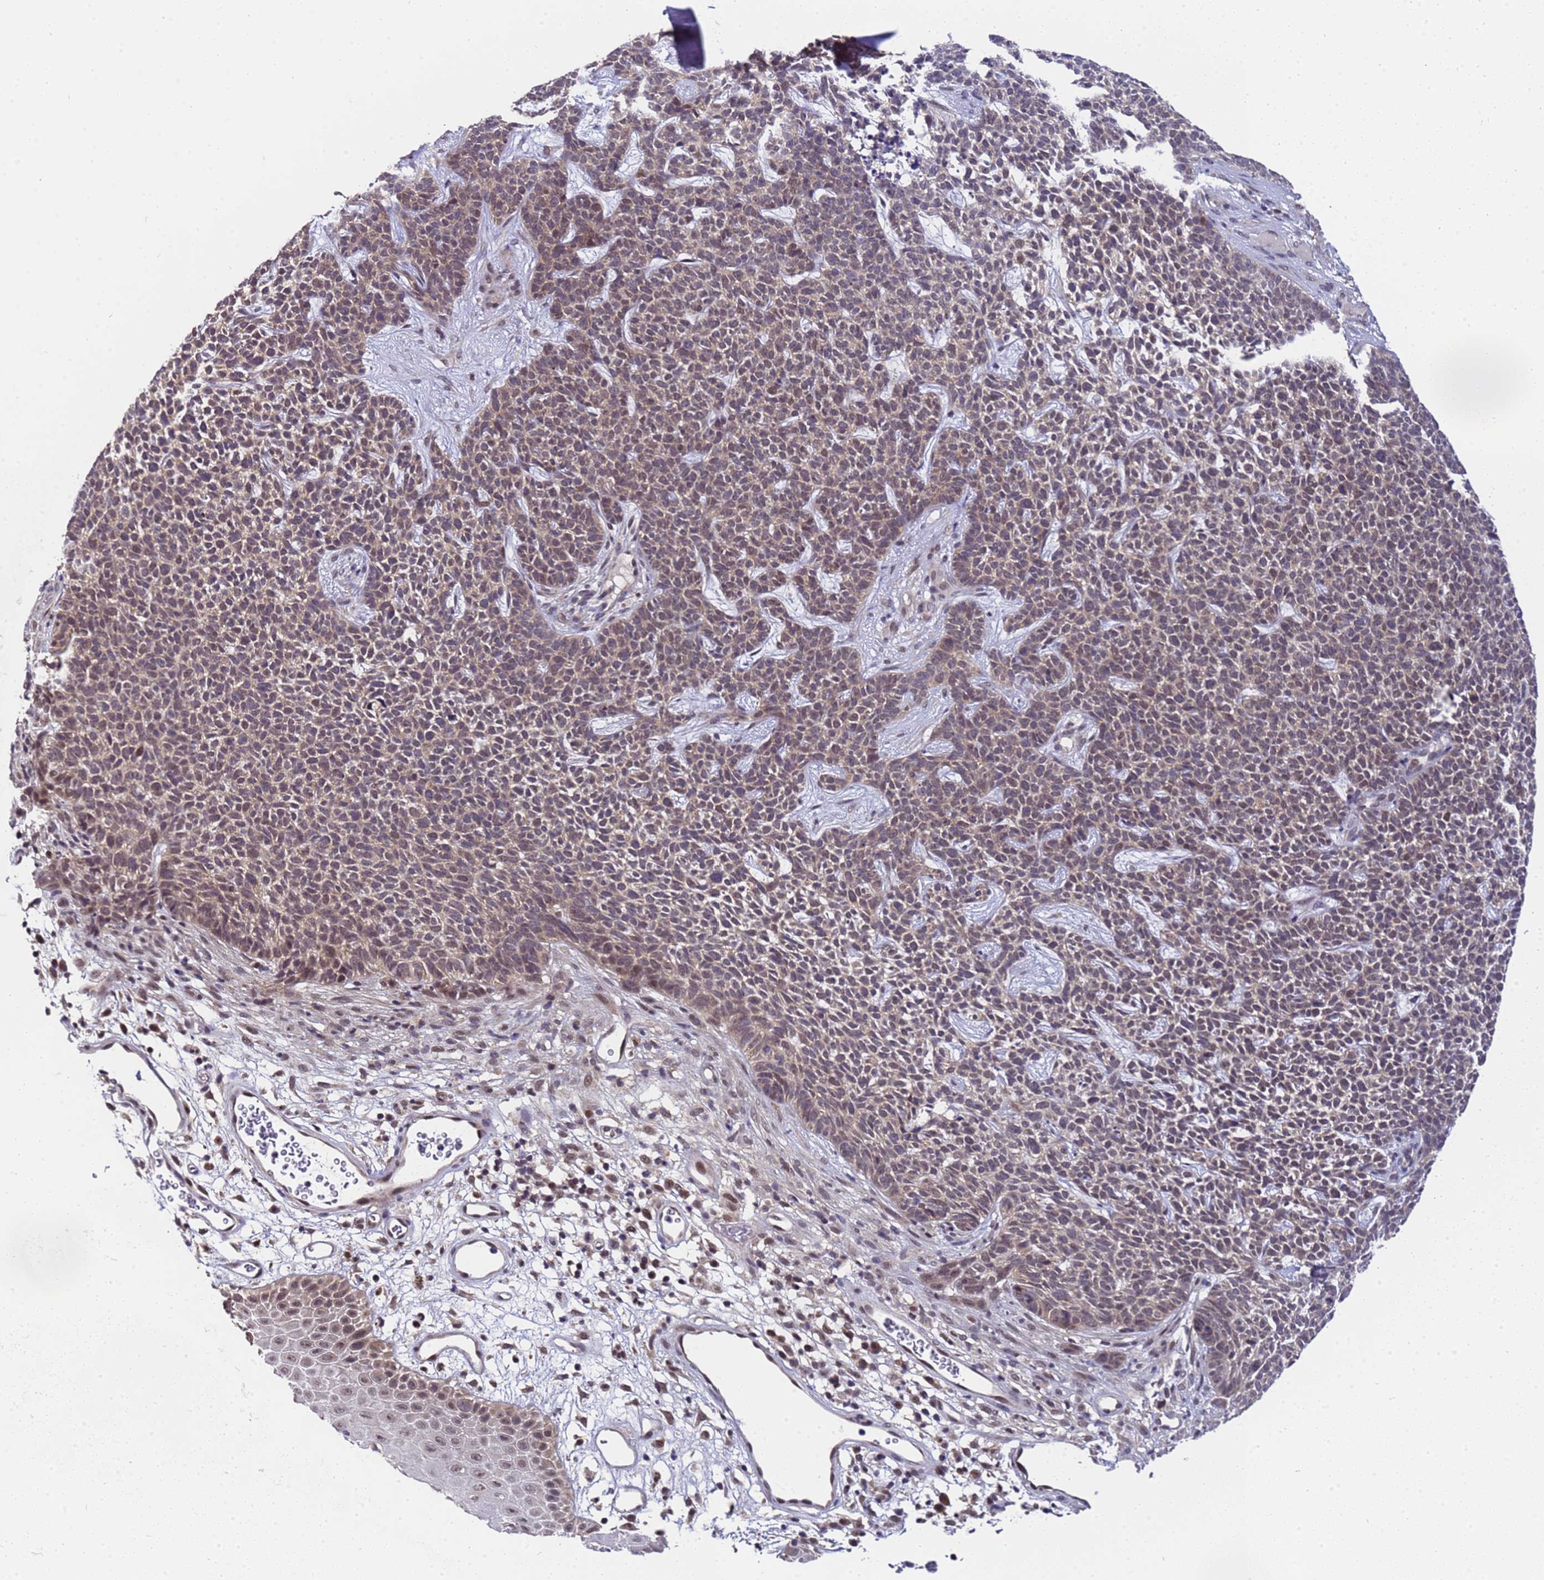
{"staining": {"intensity": "moderate", "quantity": "25%-75%", "location": "cytoplasmic/membranous"}, "tissue": "skin cancer", "cell_type": "Tumor cells", "image_type": "cancer", "snomed": [{"axis": "morphology", "description": "Basal cell carcinoma"}, {"axis": "topography", "description": "Skin"}], "caption": "Skin basal cell carcinoma stained with IHC shows moderate cytoplasmic/membranous positivity in approximately 25%-75% of tumor cells.", "gene": "ANAPC13", "patient": {"sex": "female", "age": 84}}